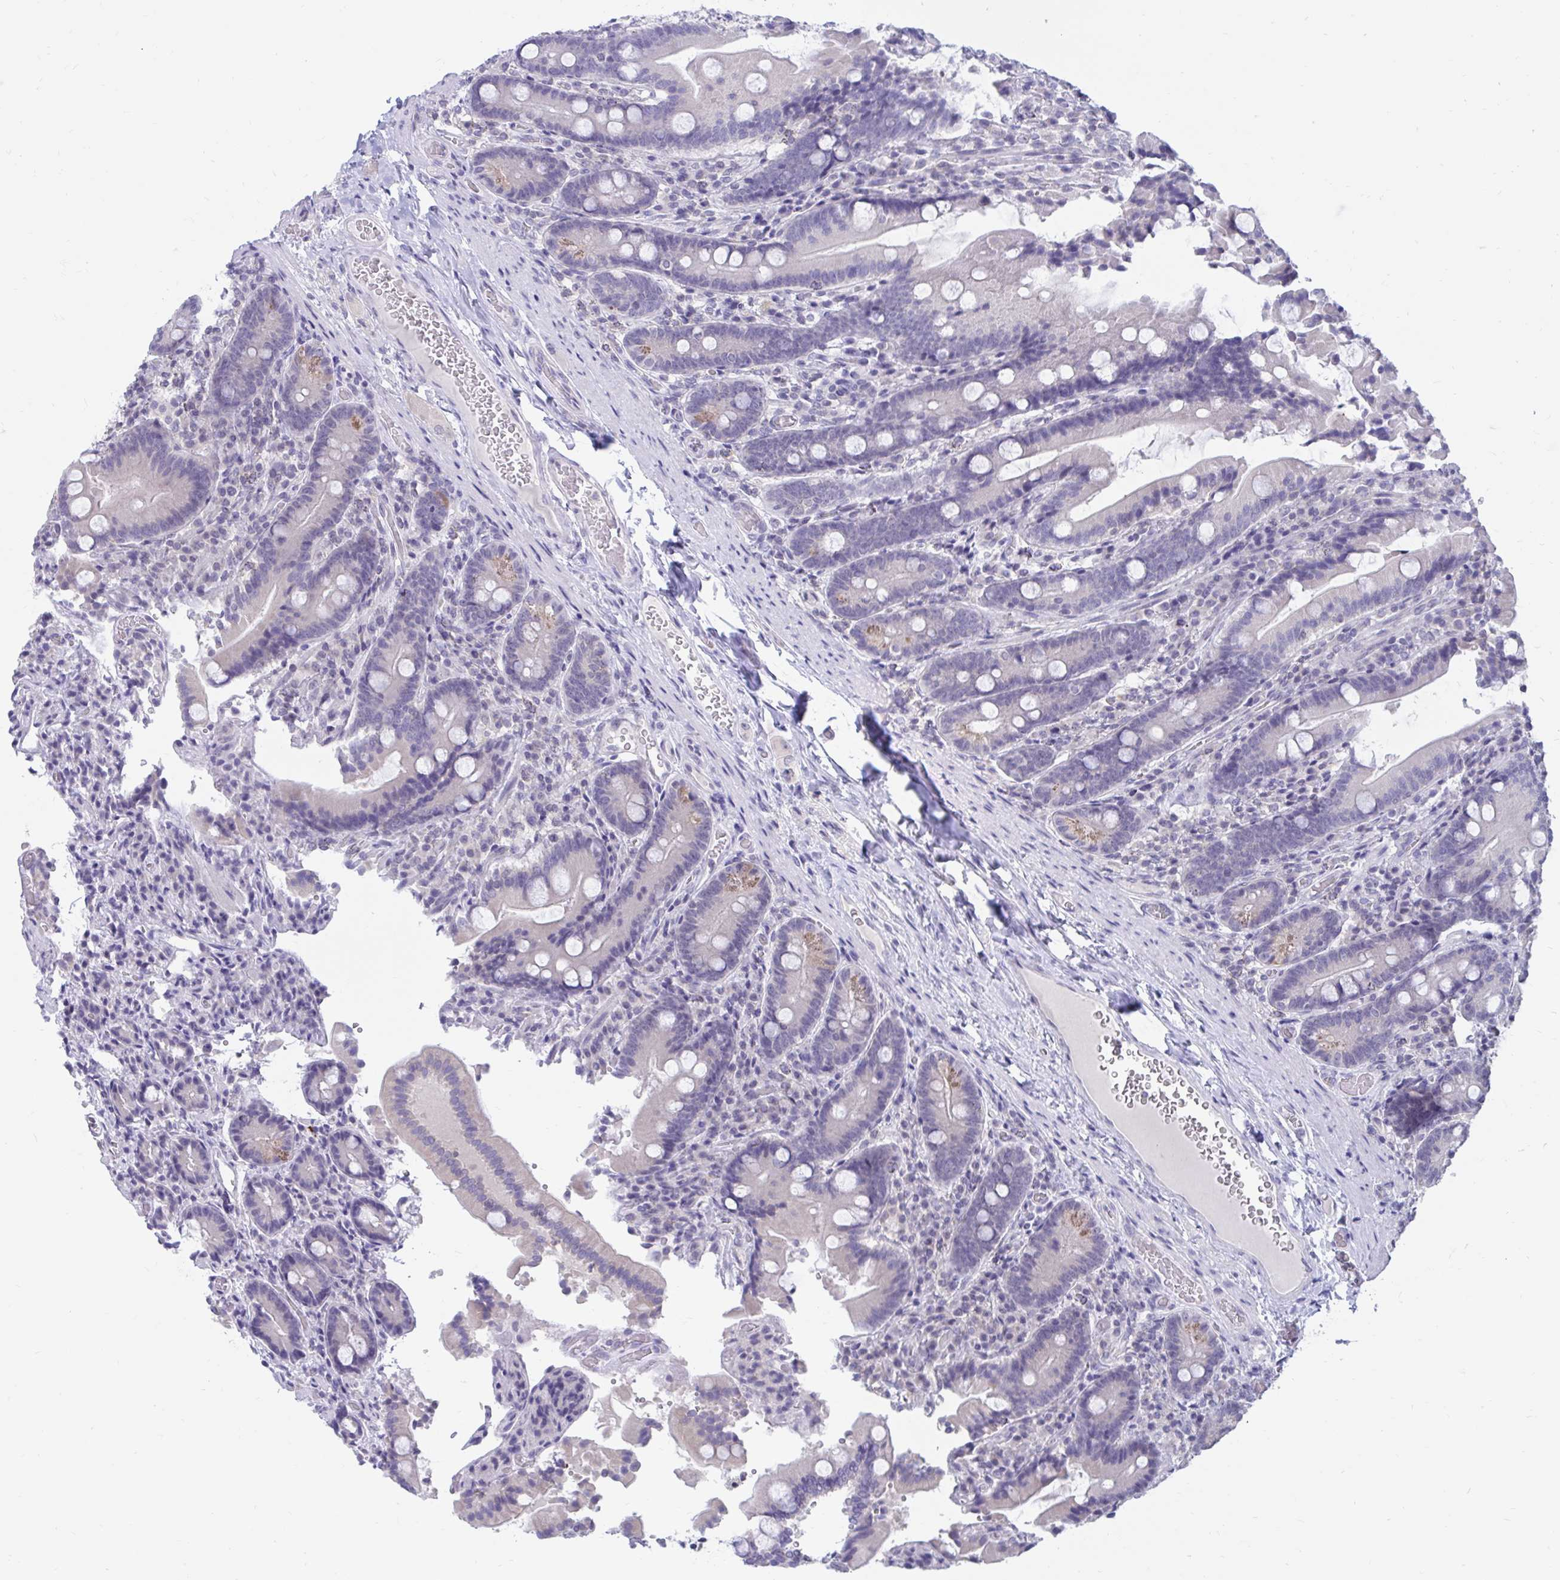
{"staining": {"intensity": "moderate", "quantity": "<25%", "location": "cytoplasmic/membranous"}, "tissue": "duodenum", "cell_type": "Glandular cells", "image_type": "normal", "snomed": [{"axis": "morphology", "description": "Normal tissue, NOS"}, {"axis": "topography", "description": "Duodenum"}], "caption": "Duodenum stained with IHC shows moderate cytoplasmic/membranous positivity in about <25% of glandular cells.", "gene": "ARPP19", "patient": {"sex": "female", "age": 62}}